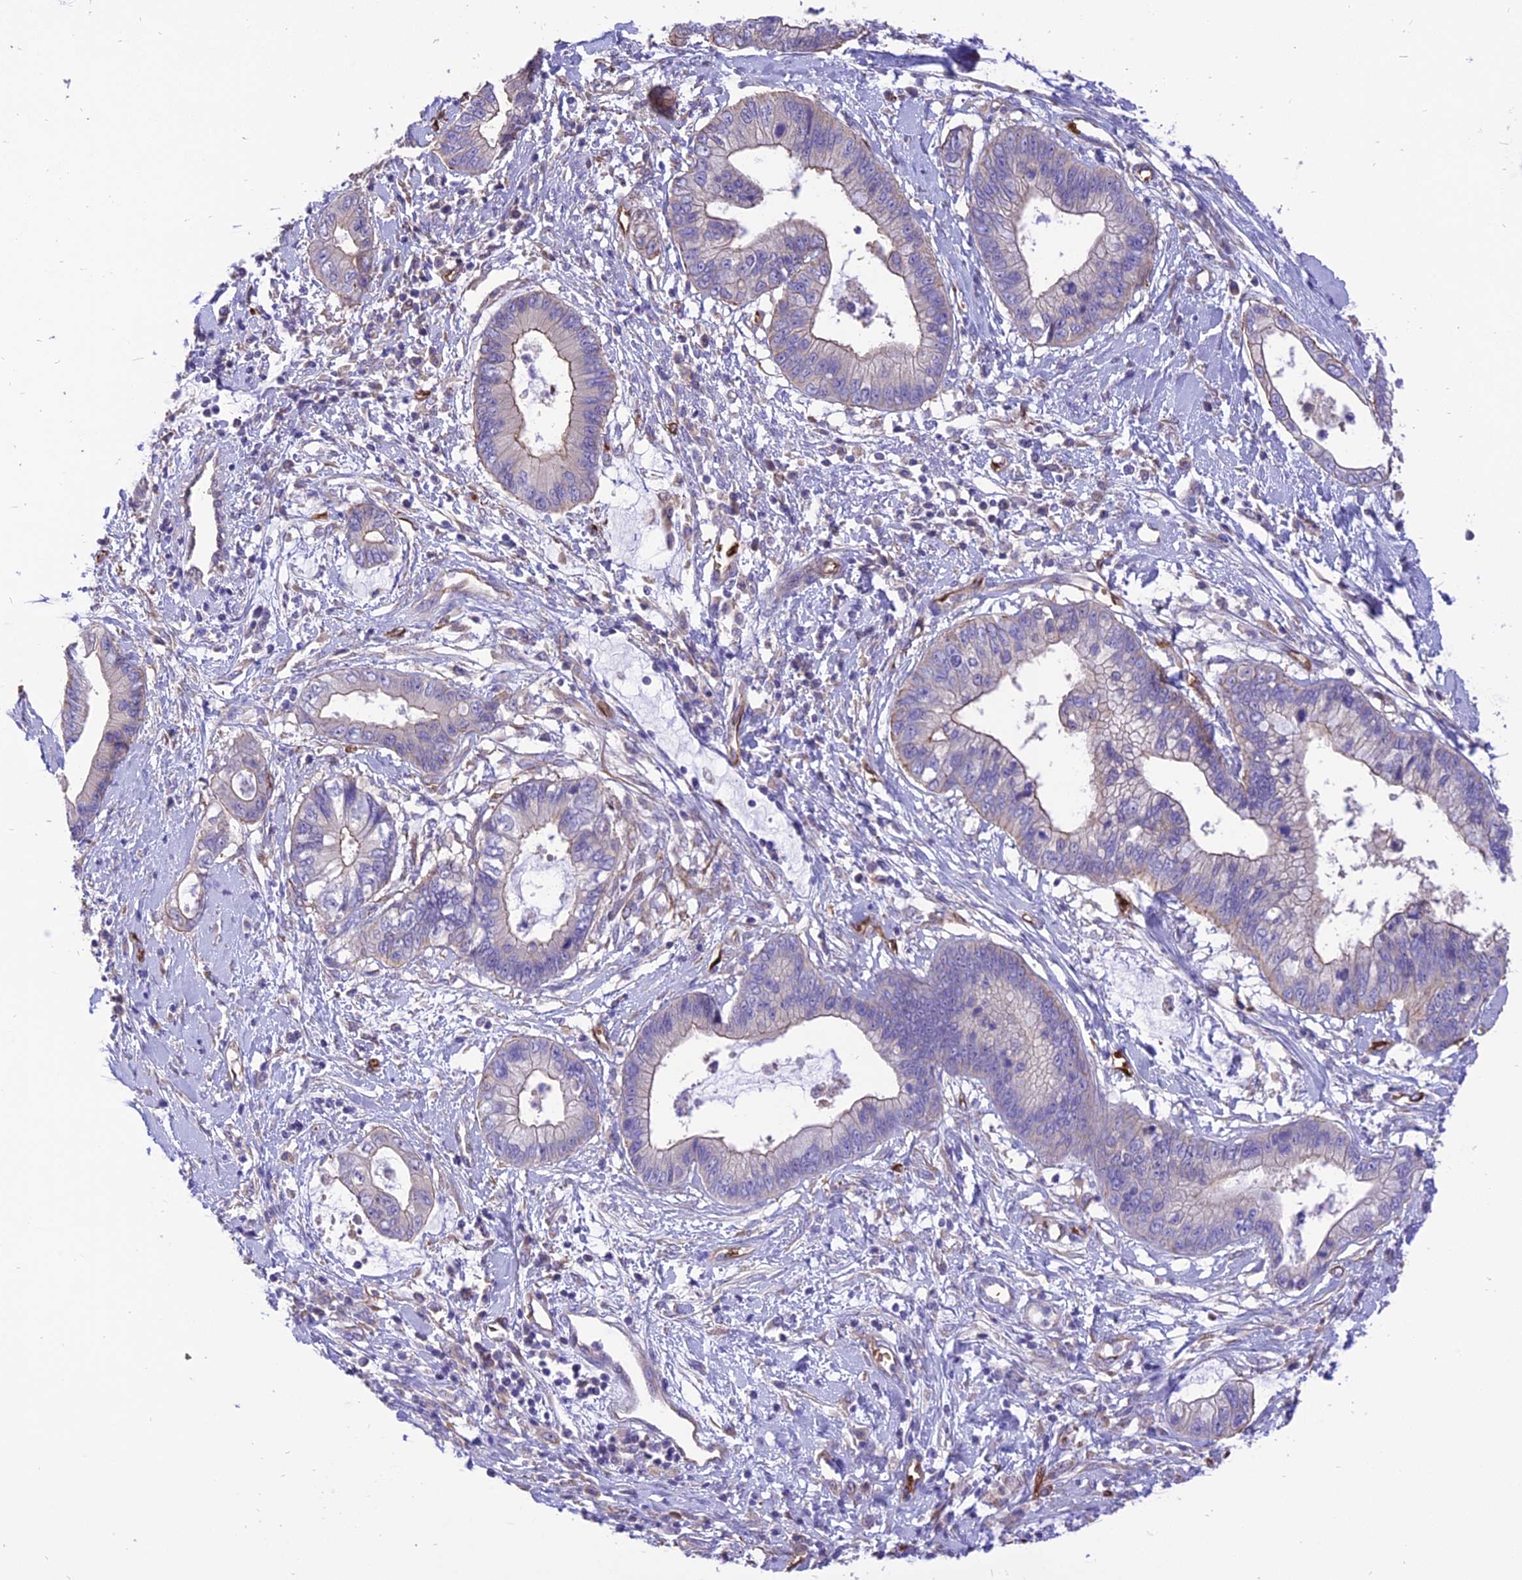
{"staining": {"intensity": "negative", "quantity": "none", "location": "none"}, "tissue": "cervical cancer", "cell_type": "Tumor cells", "image_type": "cancer", "snomed": [{"axis": "morphology", "description": "Adenocarcinoma, NOS"}, {"axis": "topography", "description": "Cervix"}], "caption": "Immunohistochemical staining of cervical cancer shows no significant positivity in tumor cells.", "gene": "TTC4", "patient": {"sex": "female", "age": 44}}